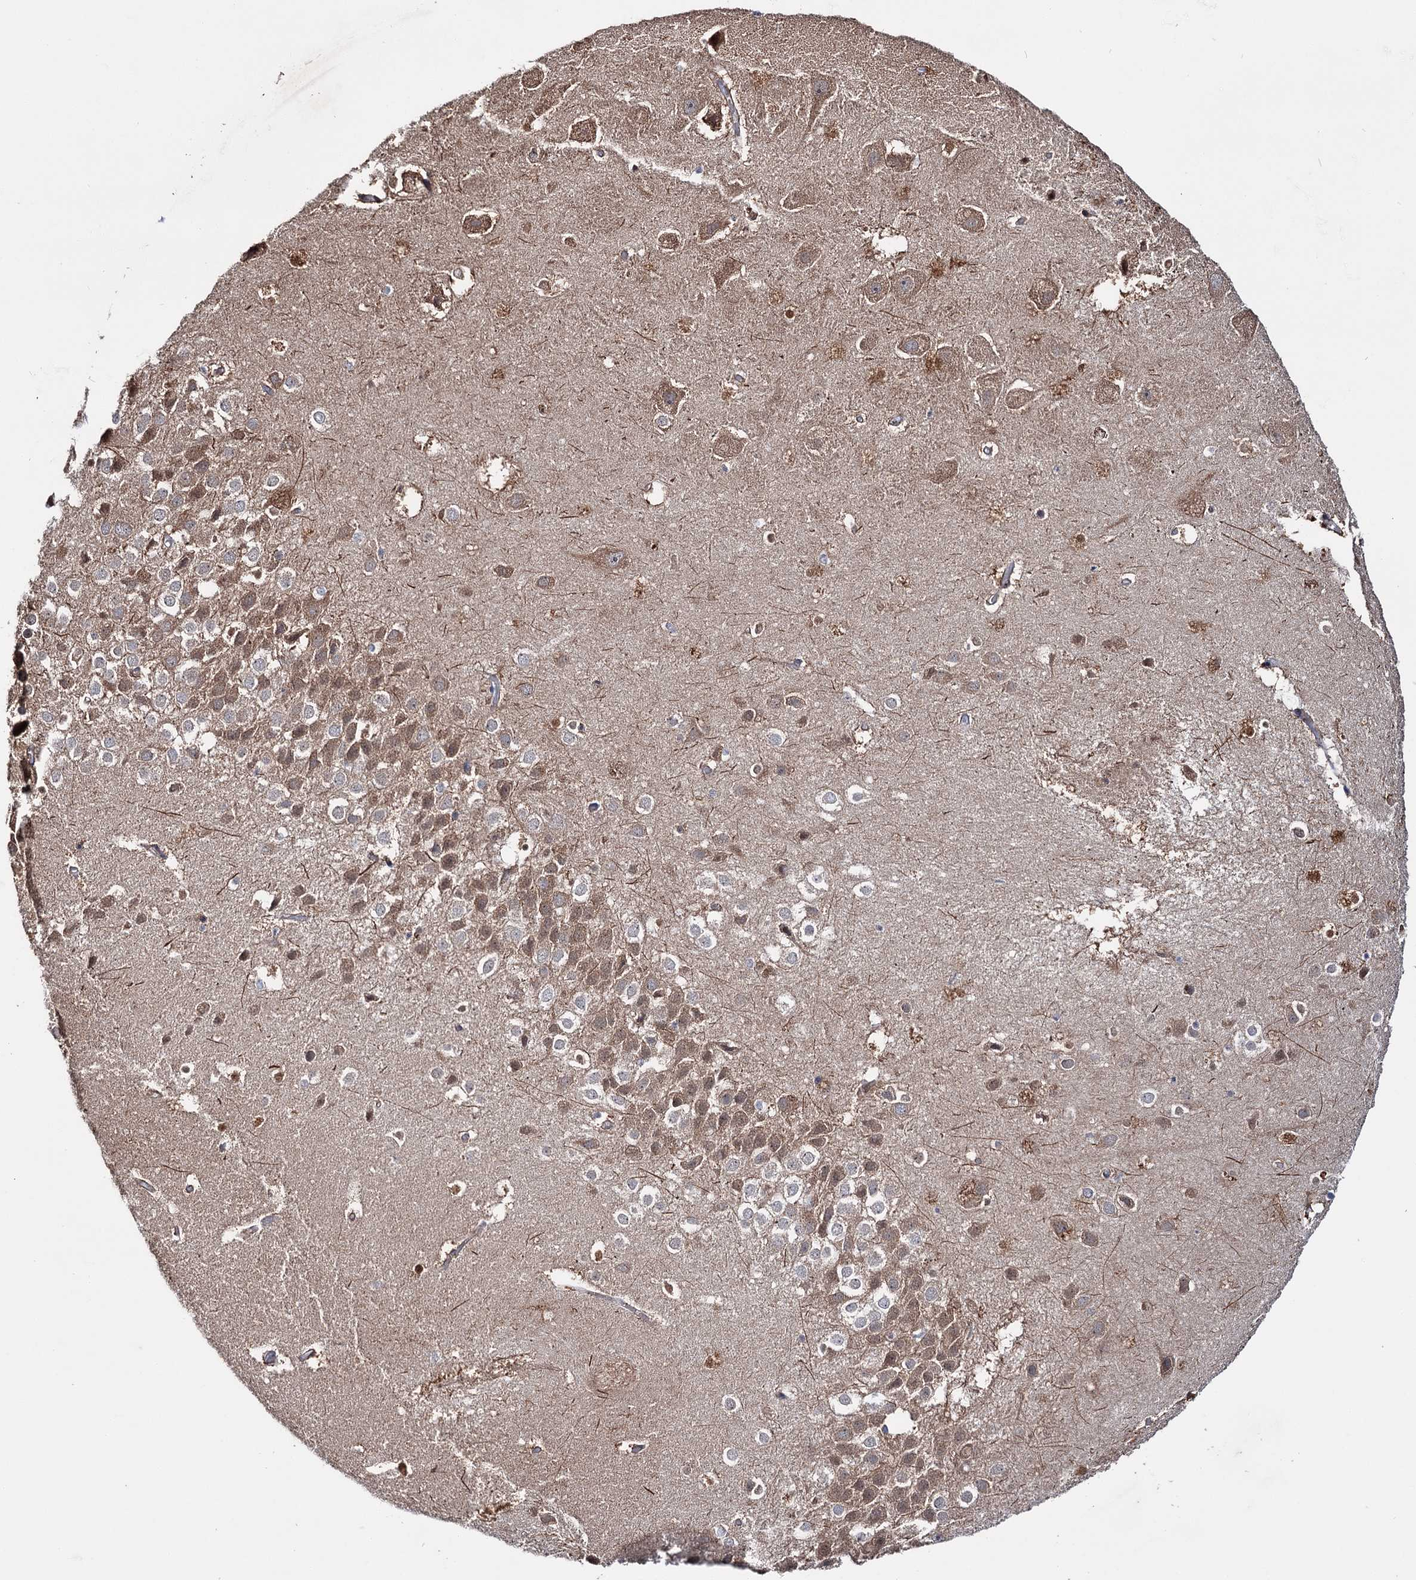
{"staining": {"intensity": "moderate", "quantity": "<25%", "location": "nuclear"}, "tissue": "hippocampus", "cell_type": "Glial cells", "image_type": "normal", "snomed": [{"axis": "morphology", "description": "Normal tissue, NOS"}, {"axis": "topography", "description": "Hippocampus"}], "caption": "Immunohistochemical staining of benign hippocampus demonstrates low levels of moderate nuclear staining in approximately <25% of glial cells.", "gene": "PTPN3", "patient": {"sex": "female", "age": 52}}